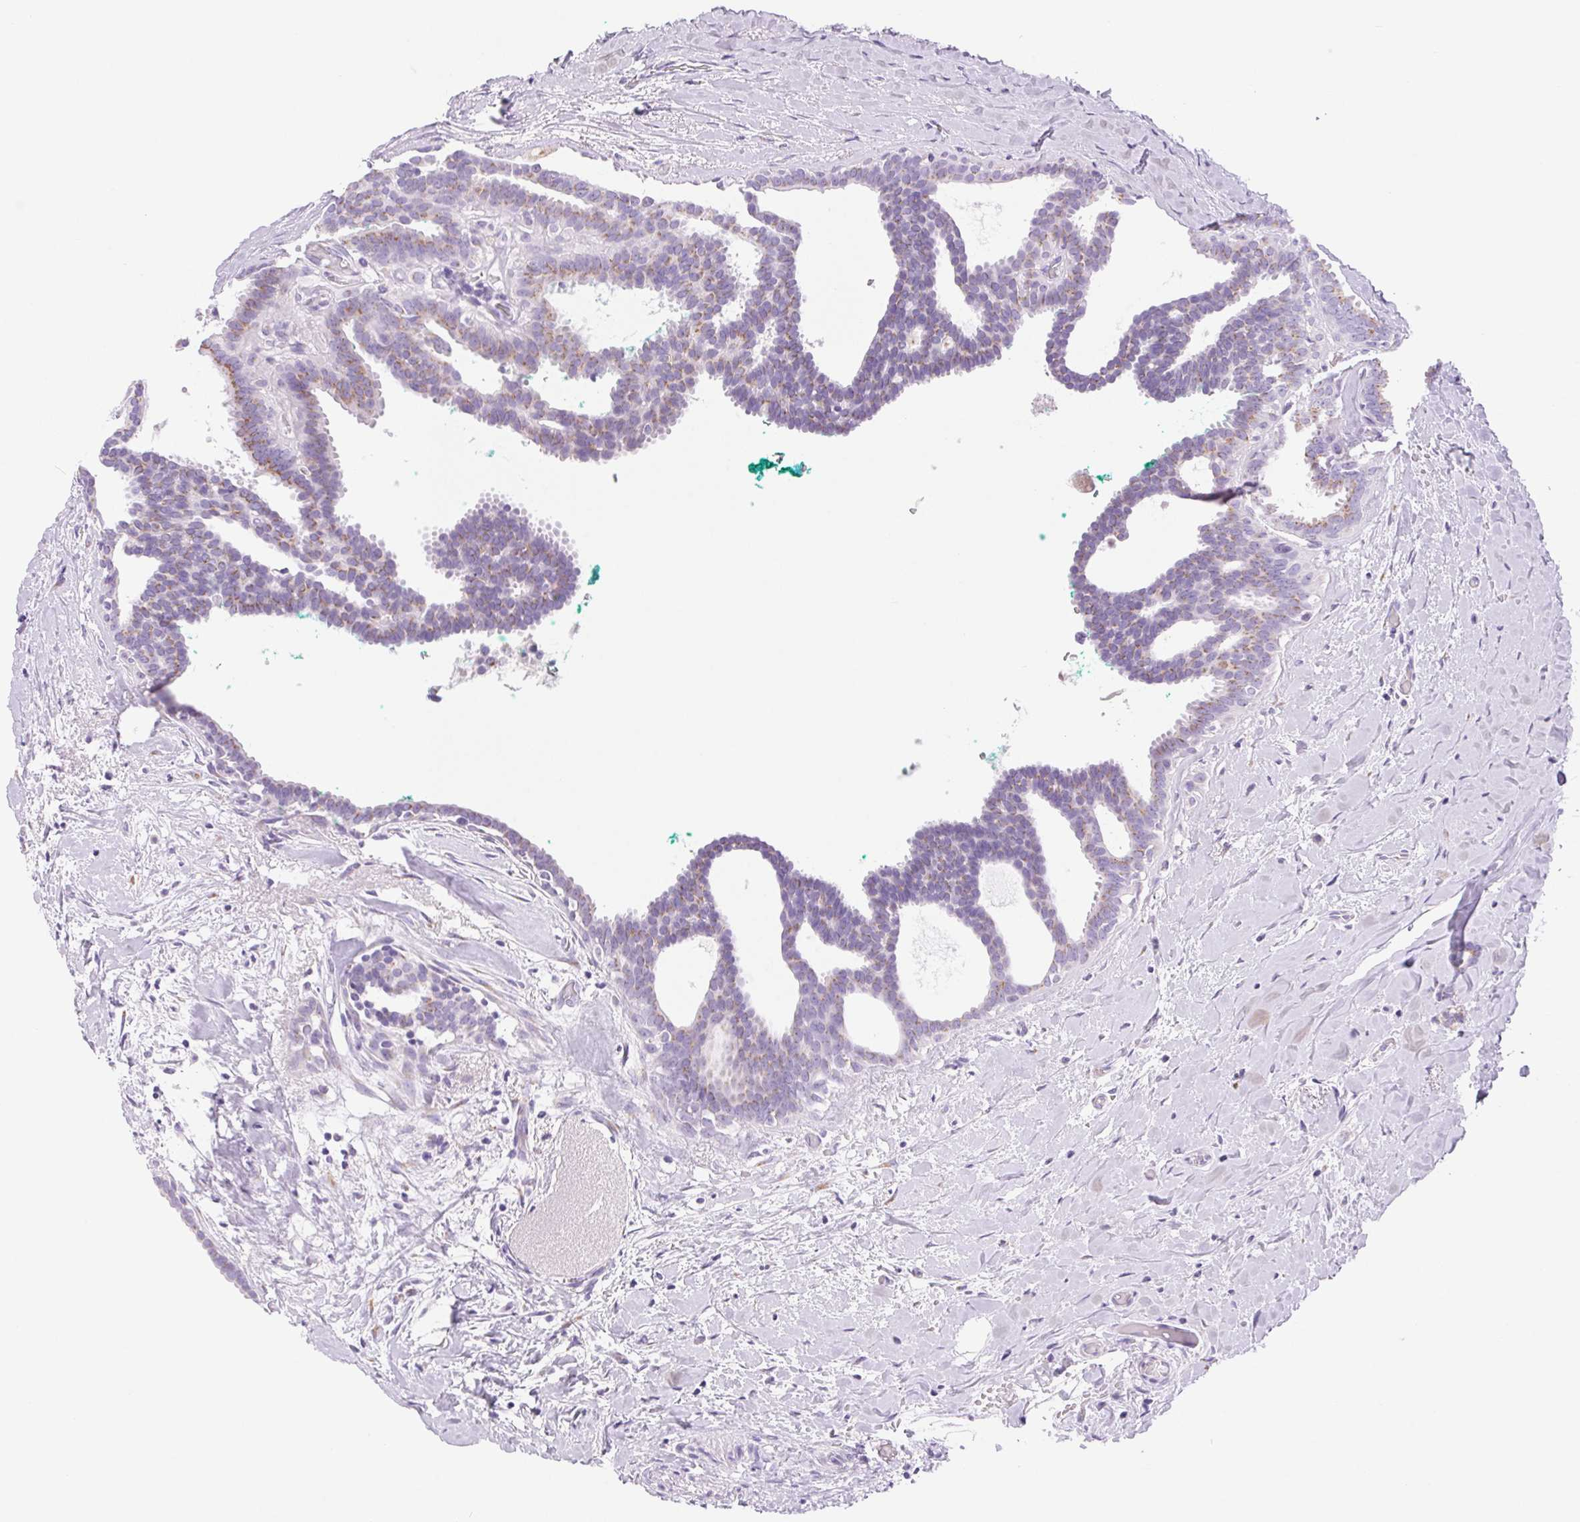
{"staining": {"intensity": "weak", "quantity": "25%-75%", "location": "cytoplasmic/membranous"}, "tissue": "breast cancer", "cell_type": "Tumor cells", "image_type": "cancer", "snomed": [{"axis": "morphology", "description": "Intraductal carcinoma, in situ"}, {"axis": "morphology", "description": "Duct carcinoma"}, {"axis": "morphology", "description": "Lobular carcinoma, in situ"}, {"axis": "topography", "description": "Breast"}], "caption": "Brown immunohistochemical staining in breast cancer exhibits weak cytoplasmic/membranous staining in about 25%-75% of tumor cells. (DAB IHC with brightfield microscopy, high magnification).", "gene": "SERPINB3", "patient": {"sex": "female", "age": 44}}